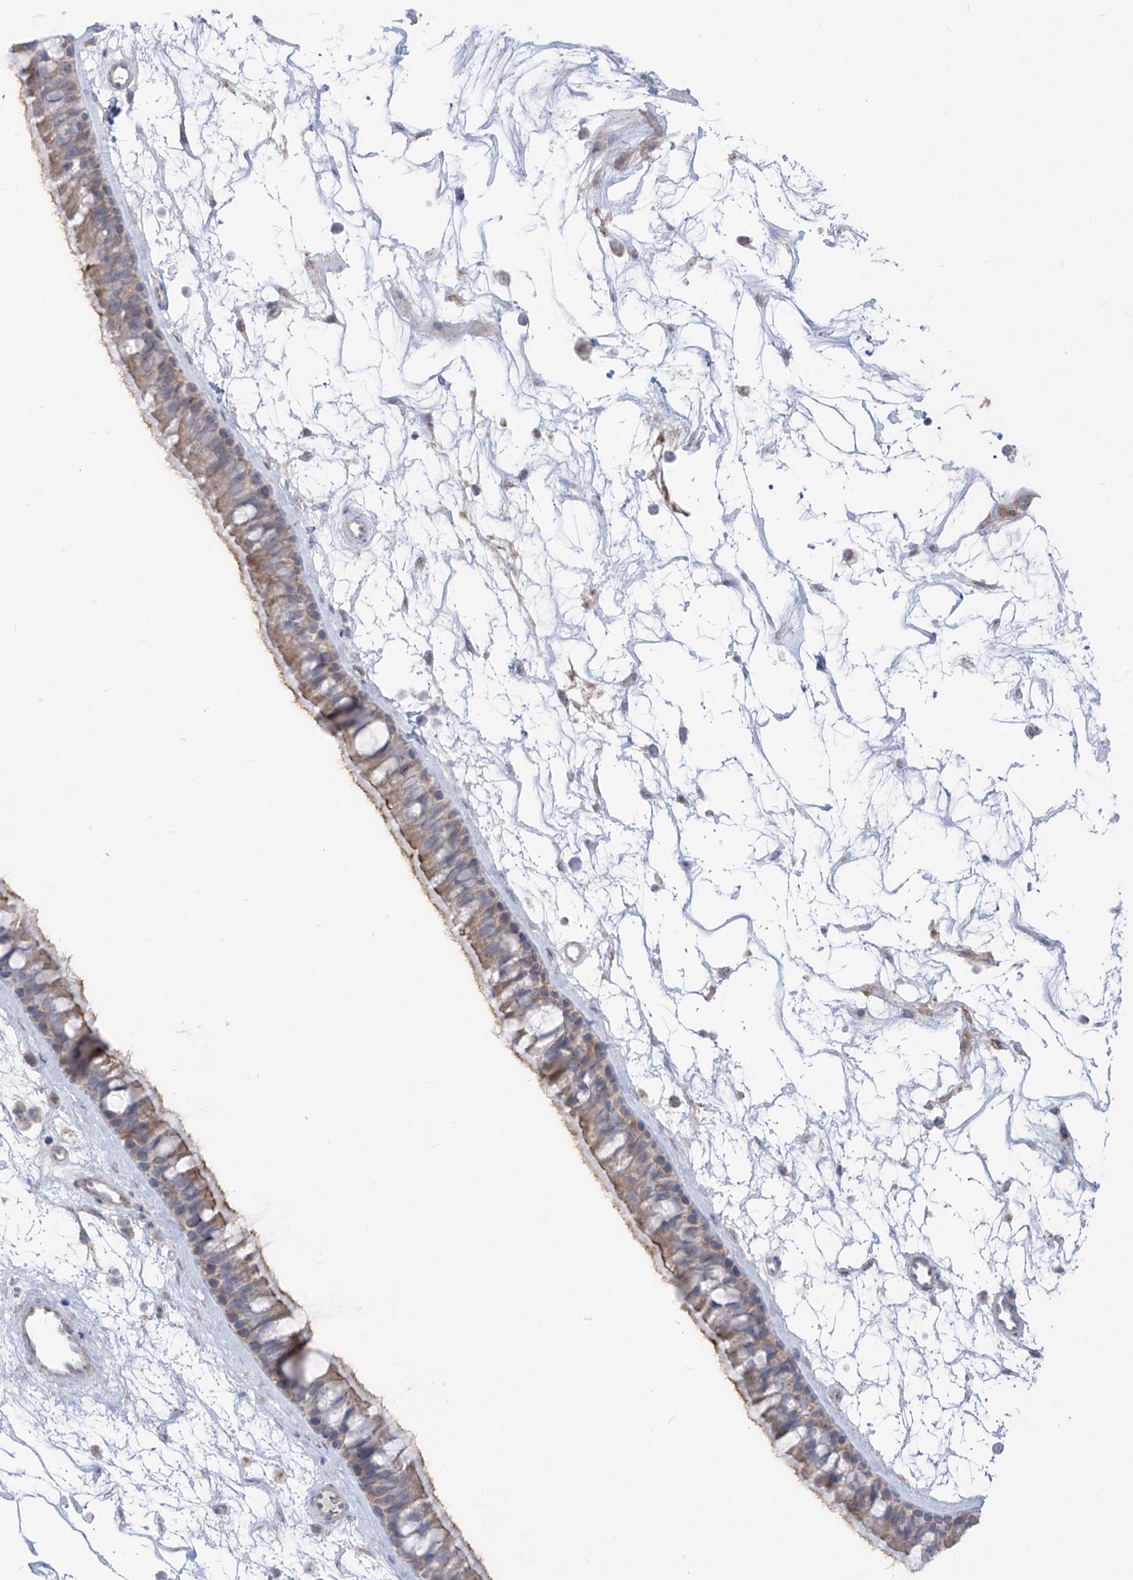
{"staining": {"intensity": "weak", "quantity": ">75%", "location": "cytoplasmic/membranous"}, "tissue": "nasopharynx", "cell_type": "Respiratory epithelial cells", "image_type": "normal", "snomed": [{"axis": "morphology", "description": "Normal tissue, NOS"}, {"axis": "topography", "description": "Nasopharynx"}], "caption": "Protein staining of normal nasopharynx demonstrates weak cytoplasmic/membranous expression in approximately >75% of respiratory epithelial cells.", "gene": "ARHGEF40", "patient": {"sex": "male", "age": 64}}